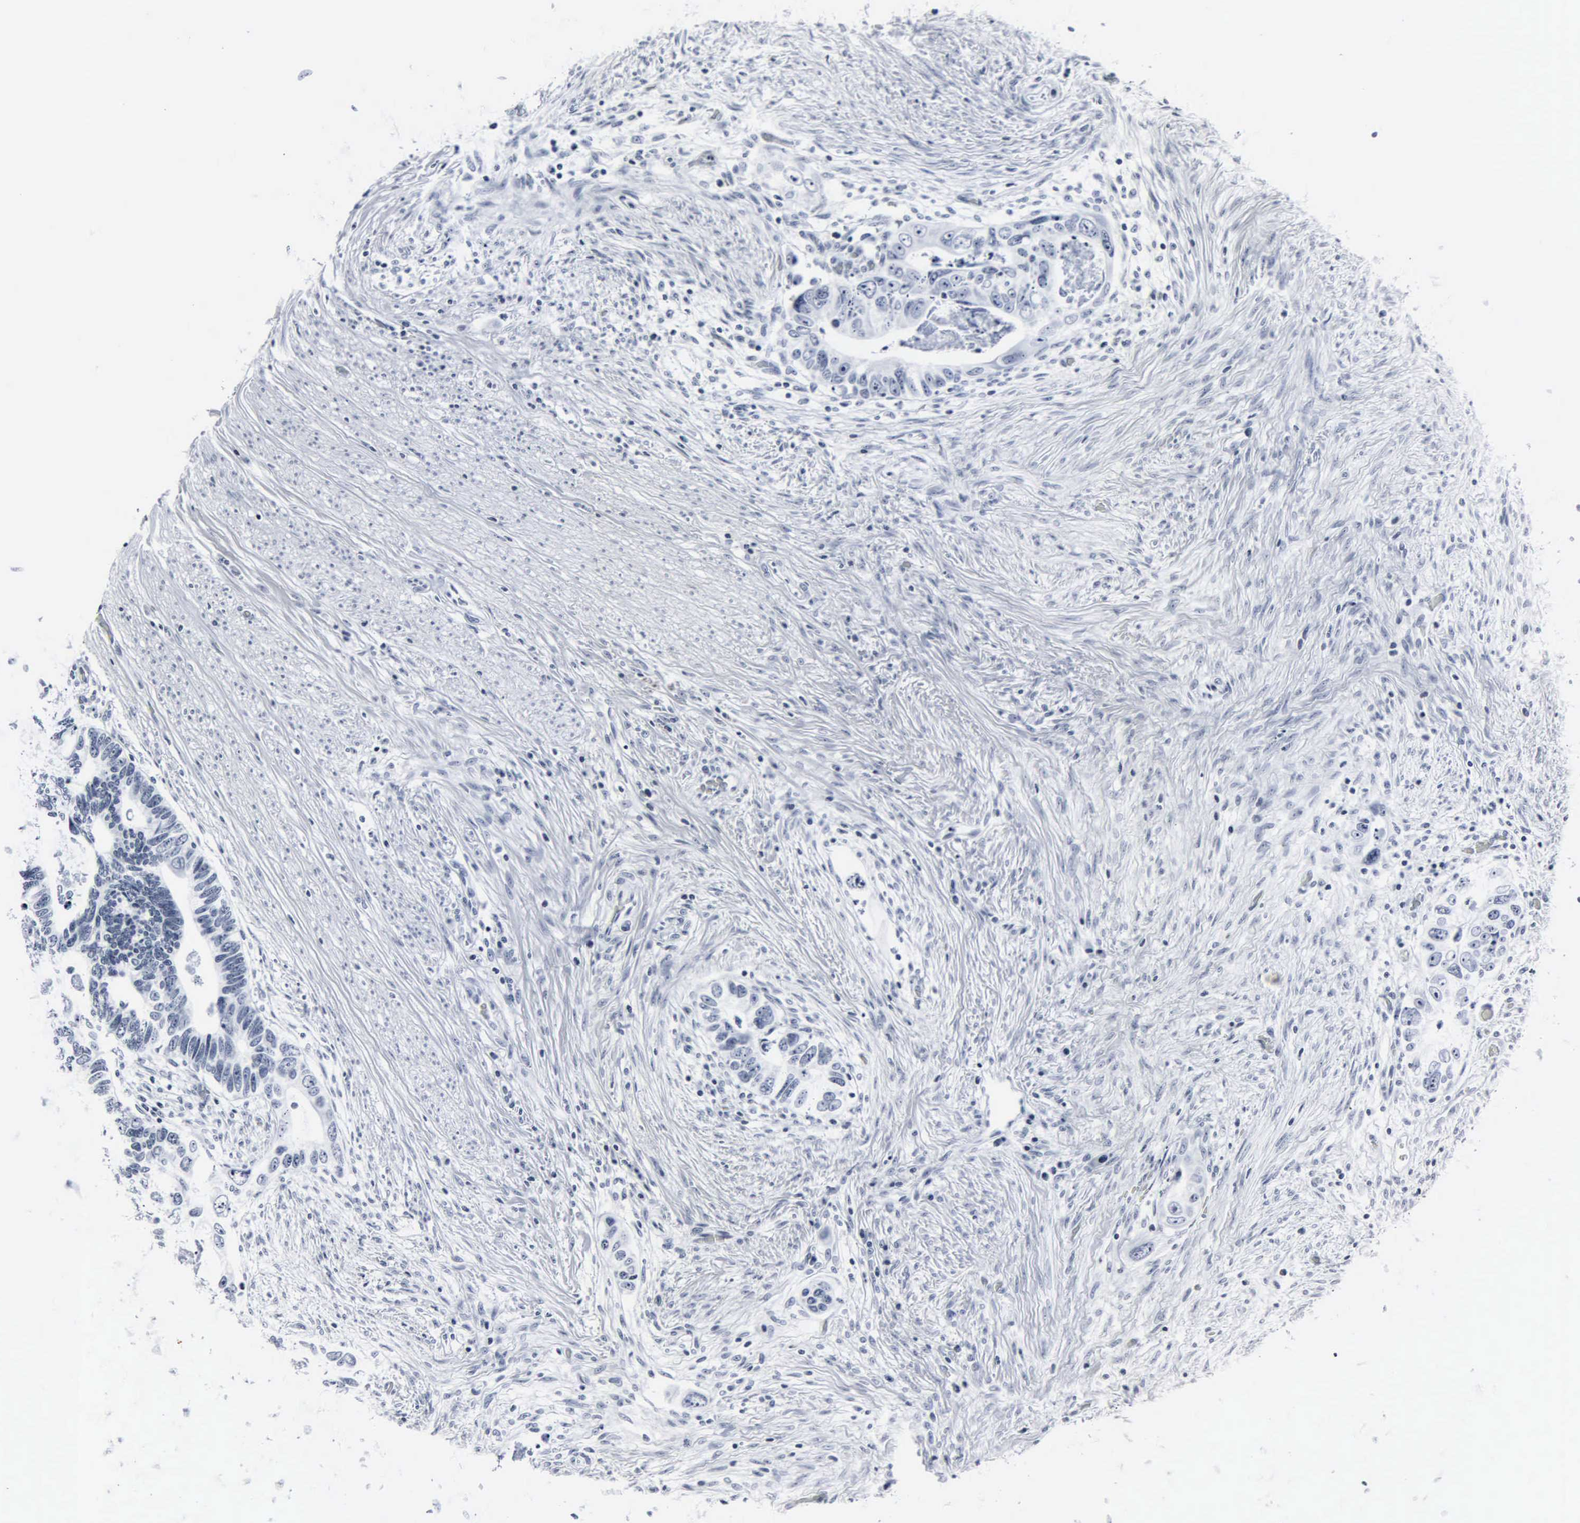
{"staining": {"intensity": "negative", "quantity": "none", "location": "none"}, "tissue": "colorectal cancer", "cell_type": "Tumor cells", "image_type": "cancer", "snomed": [{"axis": "morphology", "description": "Adenocarcinoma, NOS"}, {"axis": "topography", "description": "Rectum"}], "caption": "IHC micrograph of neoplastic tissue: human colorectal adenocarcinoma stained with DAB (3,3'-diaminobenzidine) shows no significant protein staining in tumor cells.", "gene": "DGCR2", "patient": {"sex": "male", "age": 53}}